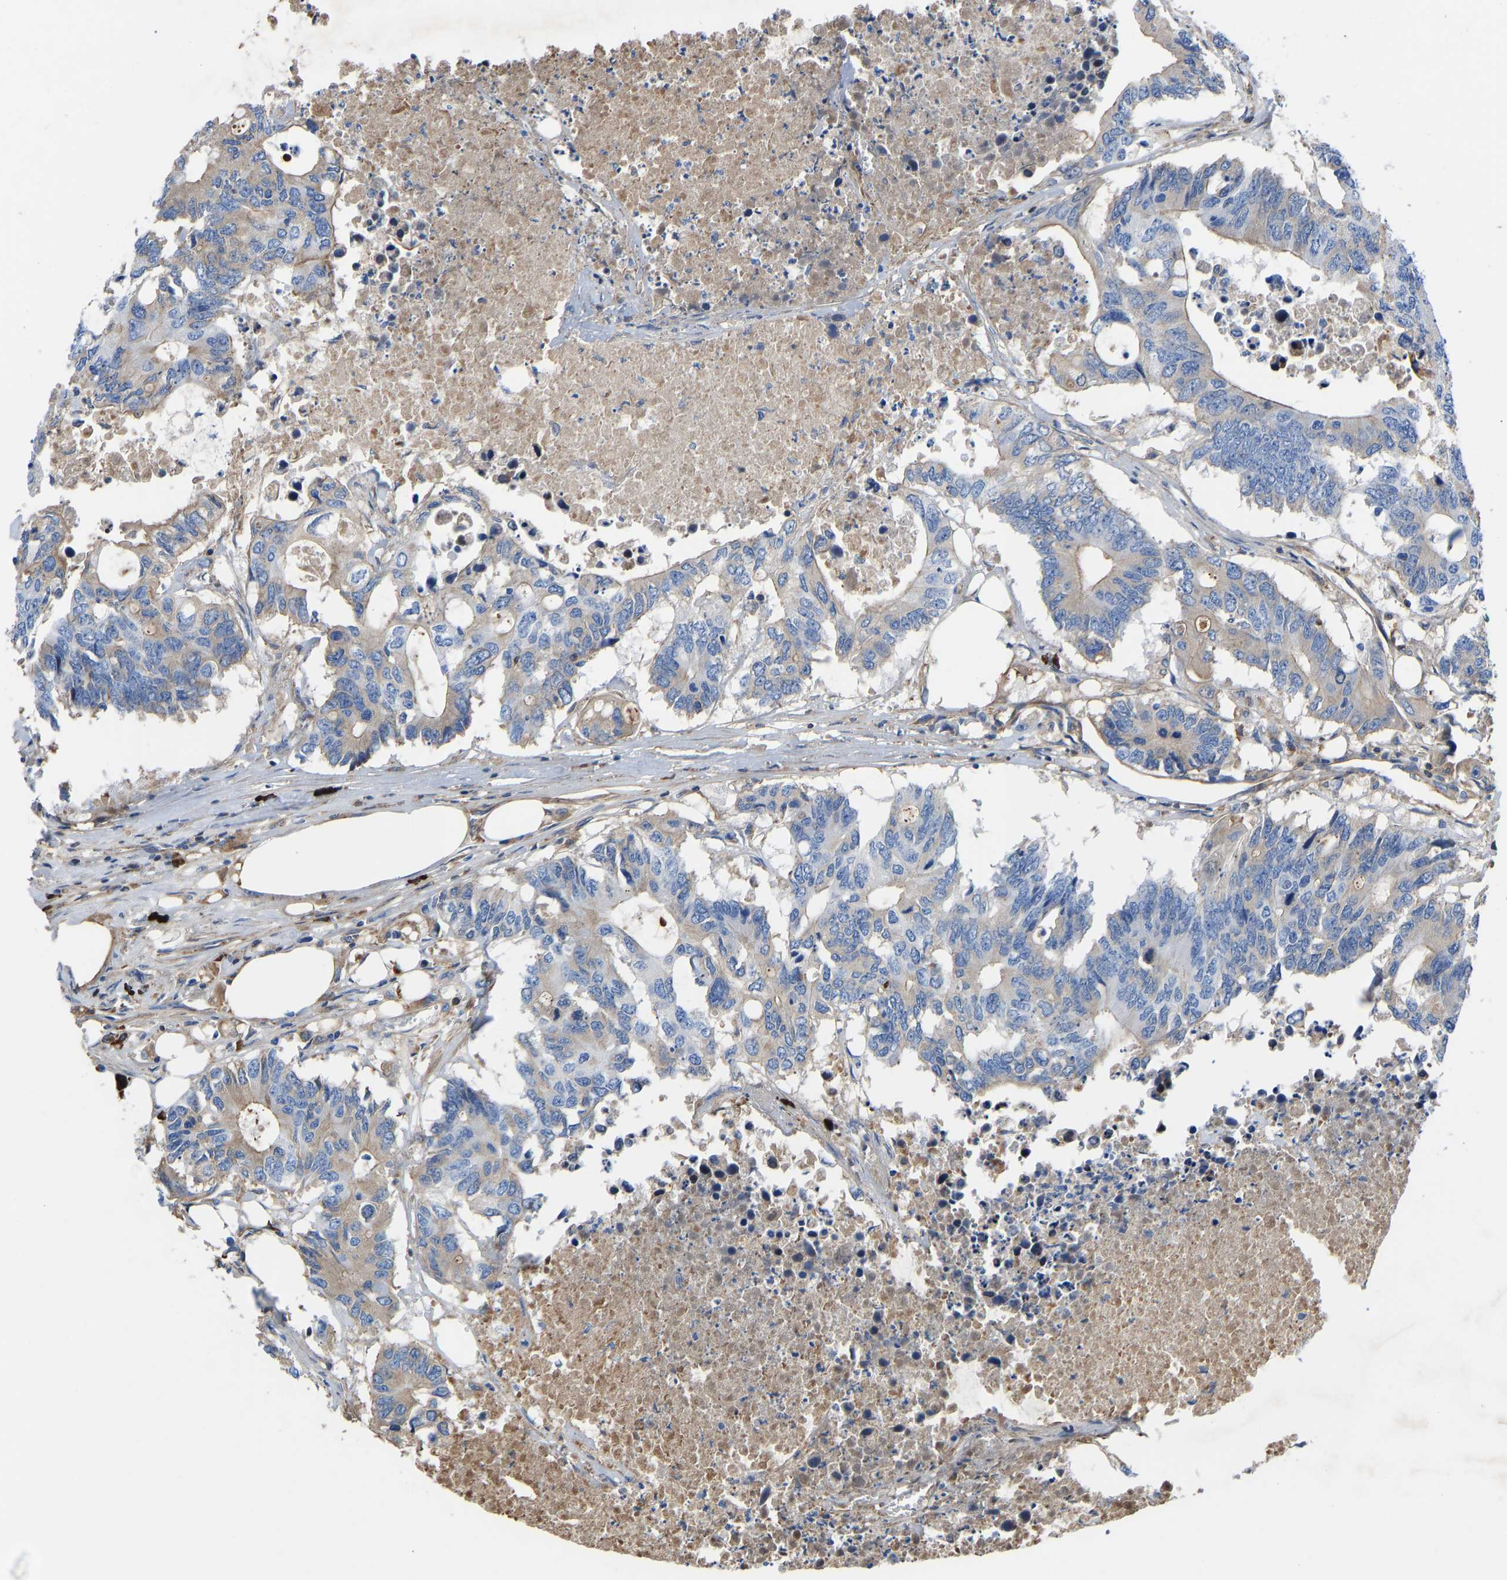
{"staining": {"intensity": "negative", "quantity": "none", "location": "none"}, "tissue": "colorectal cancer", "cell_type": "Tumor cells", "image_type": "cancer", "snomed": [{"axis": "morphology", "description": "Adenocarcinoma, NOS"}, {"axis": "topography", "description": "Colon"}], "caption": "Immunohistochemical staining of human adenocarcinoma (colorectal) shows no significant staining in tumor cells.", "gene": "HSPG2", "patient": {"sex": "male", "age": 71}}